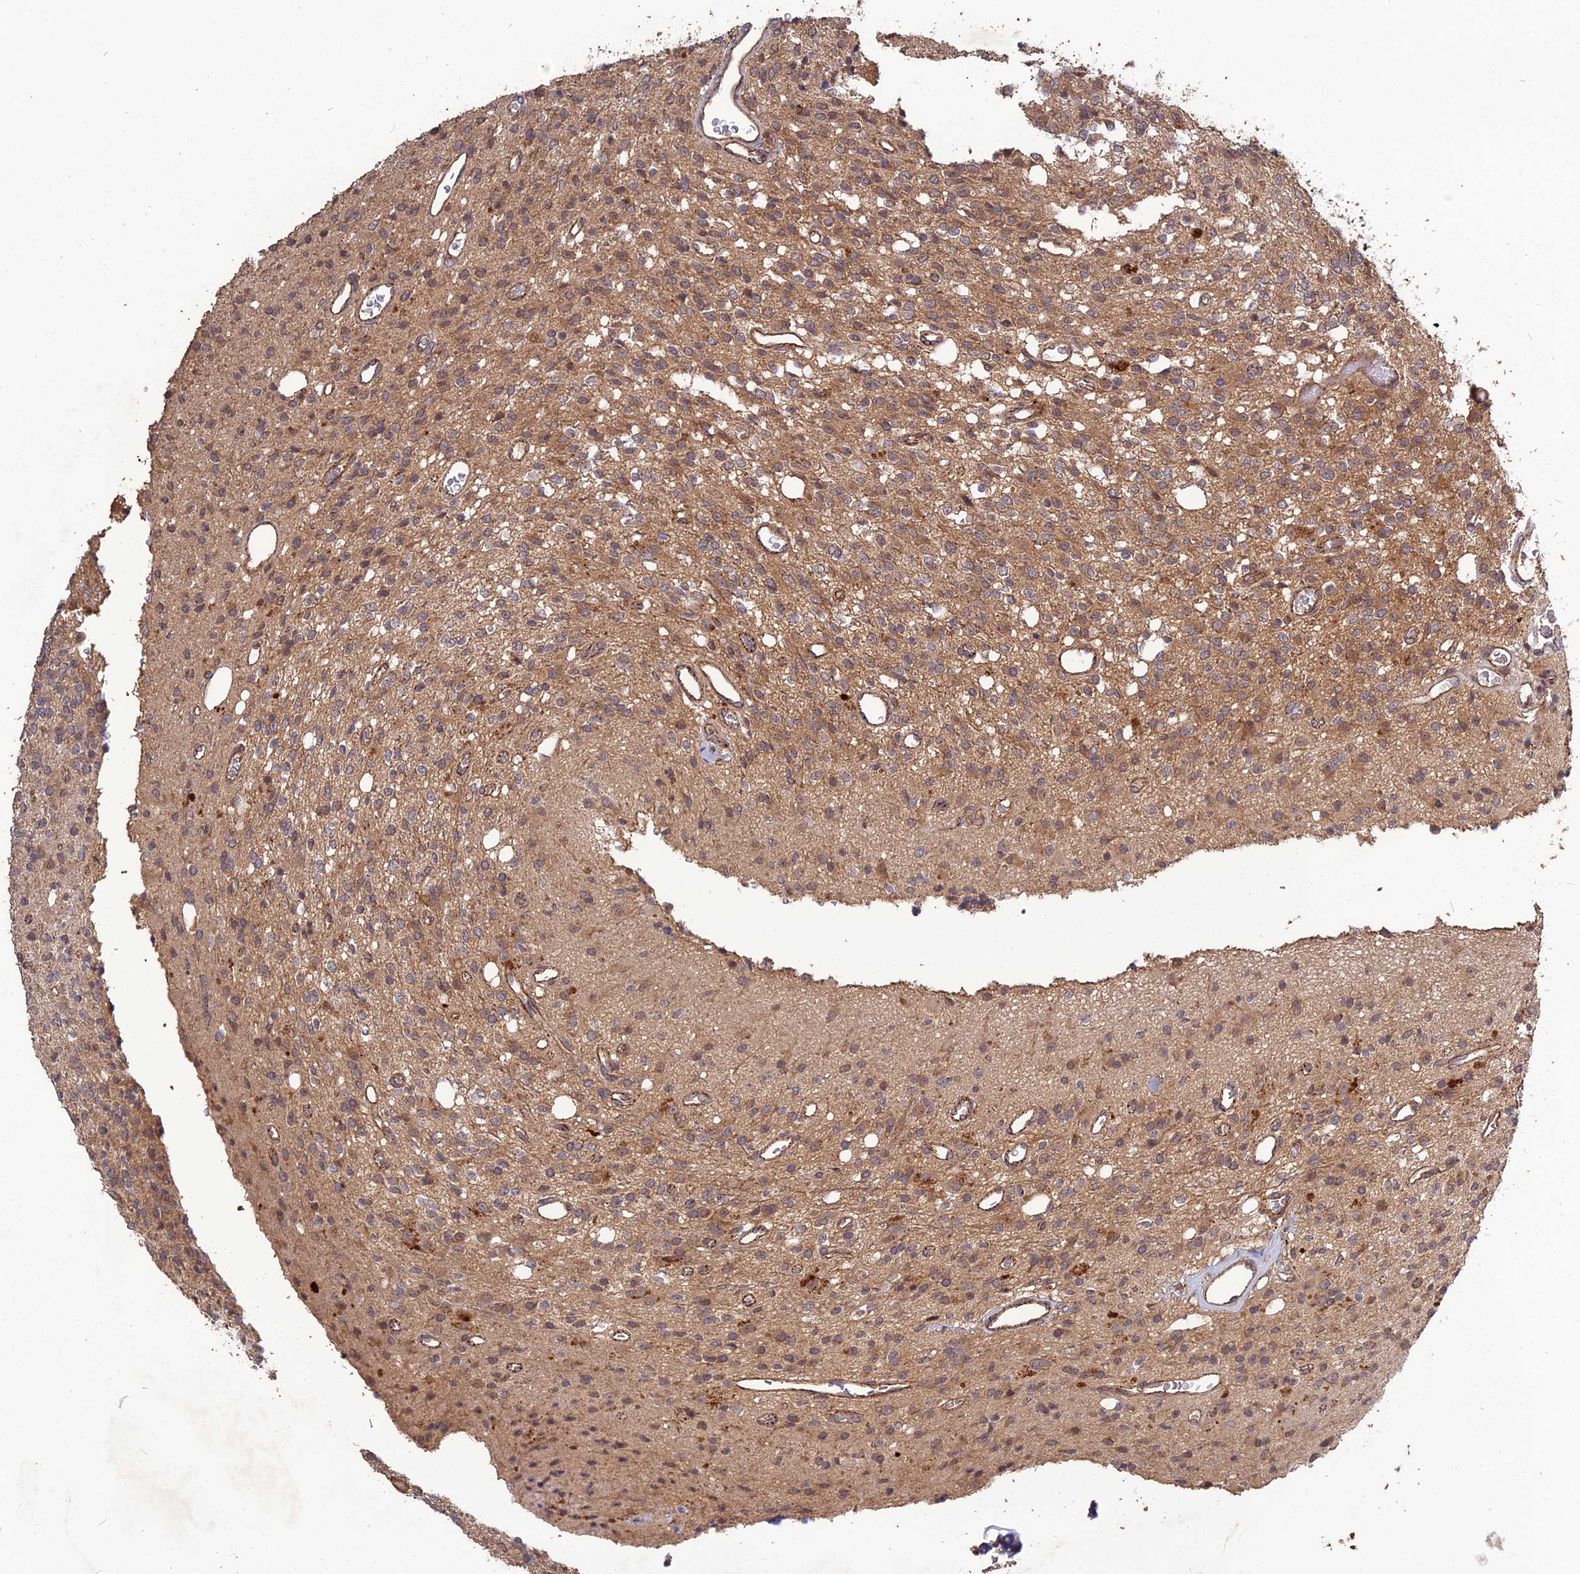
{"staining": {"intensity": "weak", "quantity": "25%-75%", "location": "cytoplasmic/membranous"}, "tissue": "glioma", "cell_type": "Tumor cells", "image_type": "cancer", "snomed": [{"axis": "morphology", "description": "Glioma, malignant, High grade"}, {"axis": "topography", "description": "Brain"}], "caption": "Immunohistochemical staining of human high-grade glioma (malignant) exhibits low levels of weak cytoplasmic/membranous protein expression in approximately 25%-75% of tumor cells. (Brightfield microscopy of DAB IHC at high magnification).", "gene": "ARHGAP40", "patient": {"sex": "male", "age": 34}}